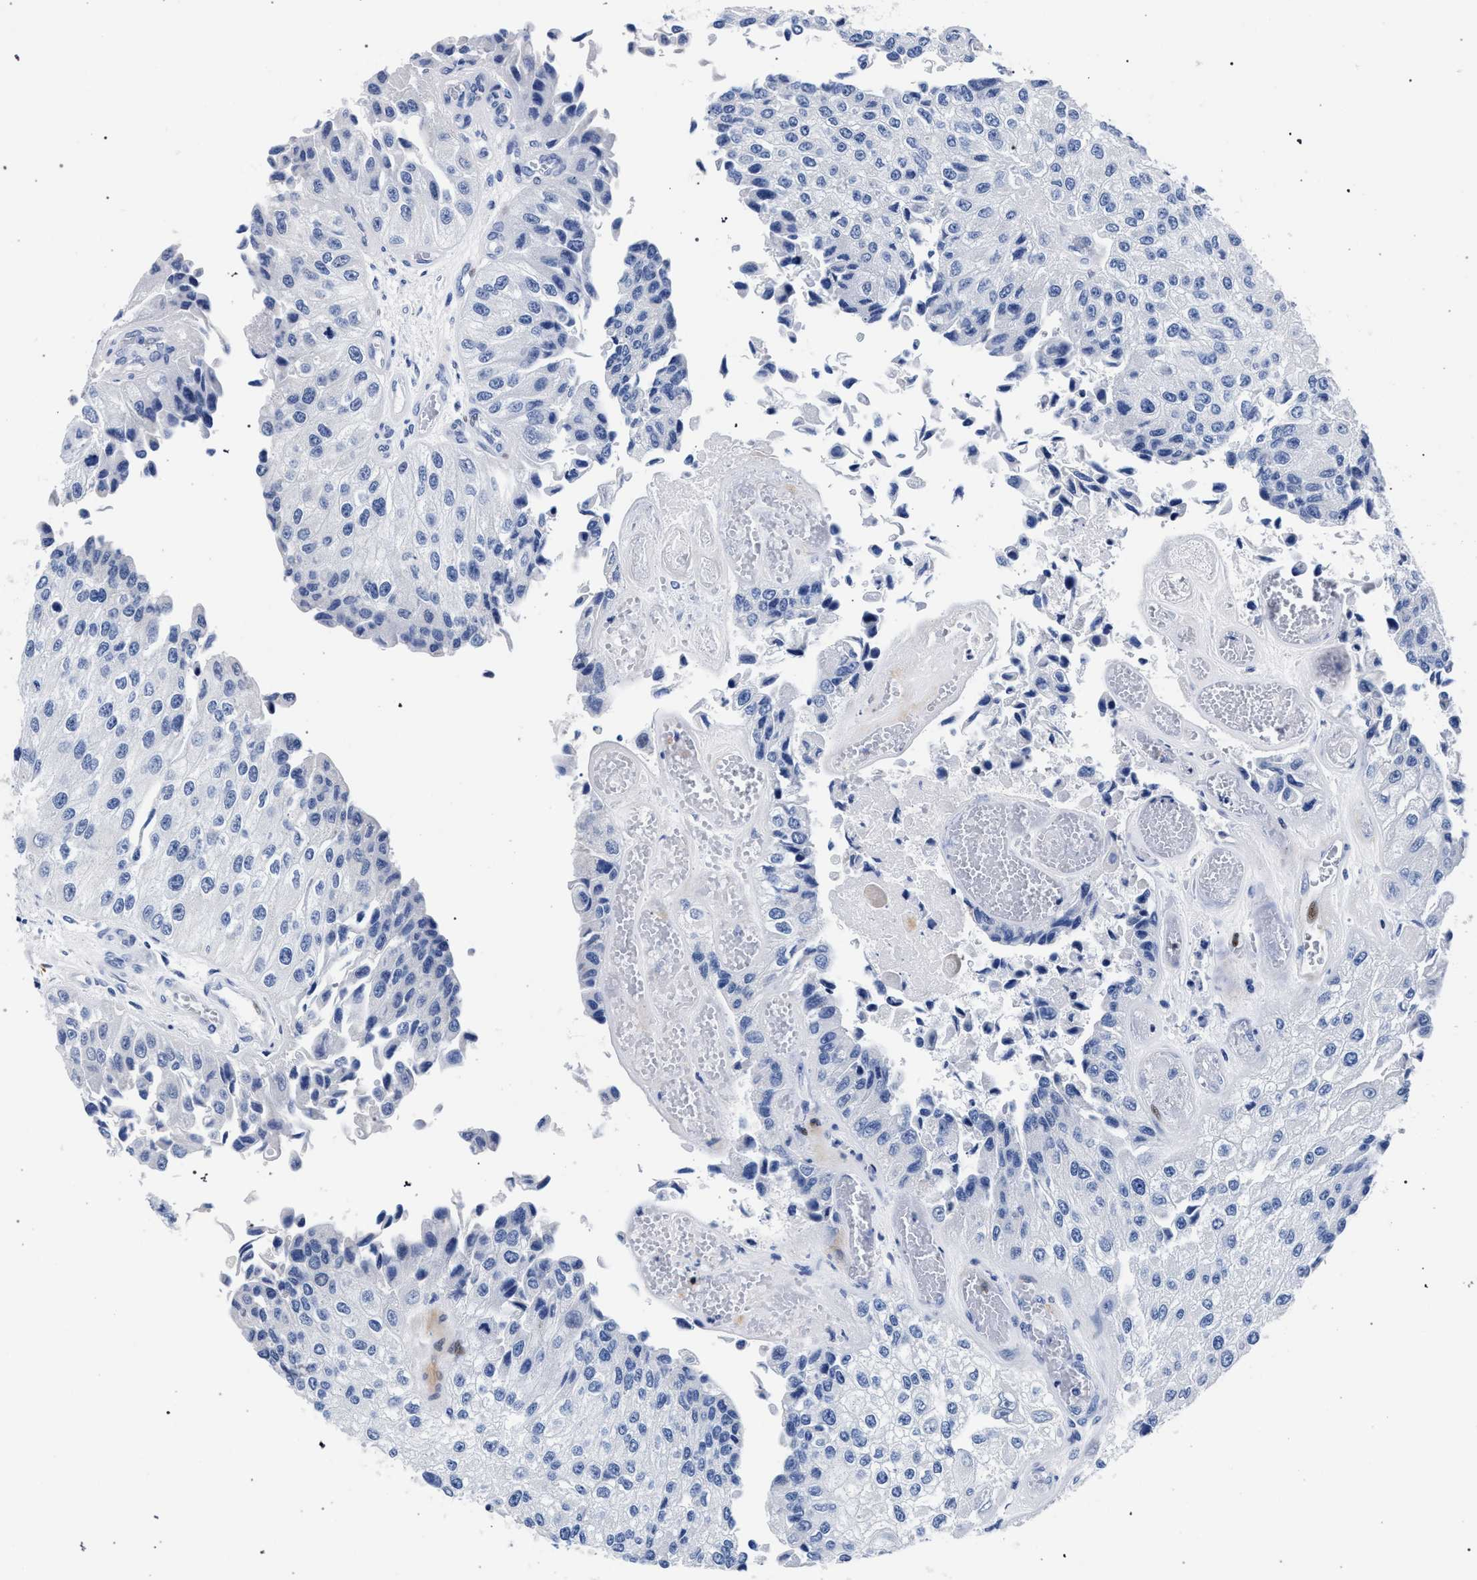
{"staining": {"intensity": "negative", "quantity": "none", "location": "none"}, "tissue": "urothelial cancer", "cell_type": "Tumor cells", "image_type": "cancer", "snomed": [{"axis": "morphology", "description": "Urothelial carcinoma, High grade"}, {"axis": "topography", "description": "Kidney"}, {"axis": "topography", "description": "Urinary bladder"}], "caption": "There is no significant staining in tumor cells of urothelial carcinoma (high-grade).", "gene": "KLRK1", "patient": {"sex": "male", "age": 77}}